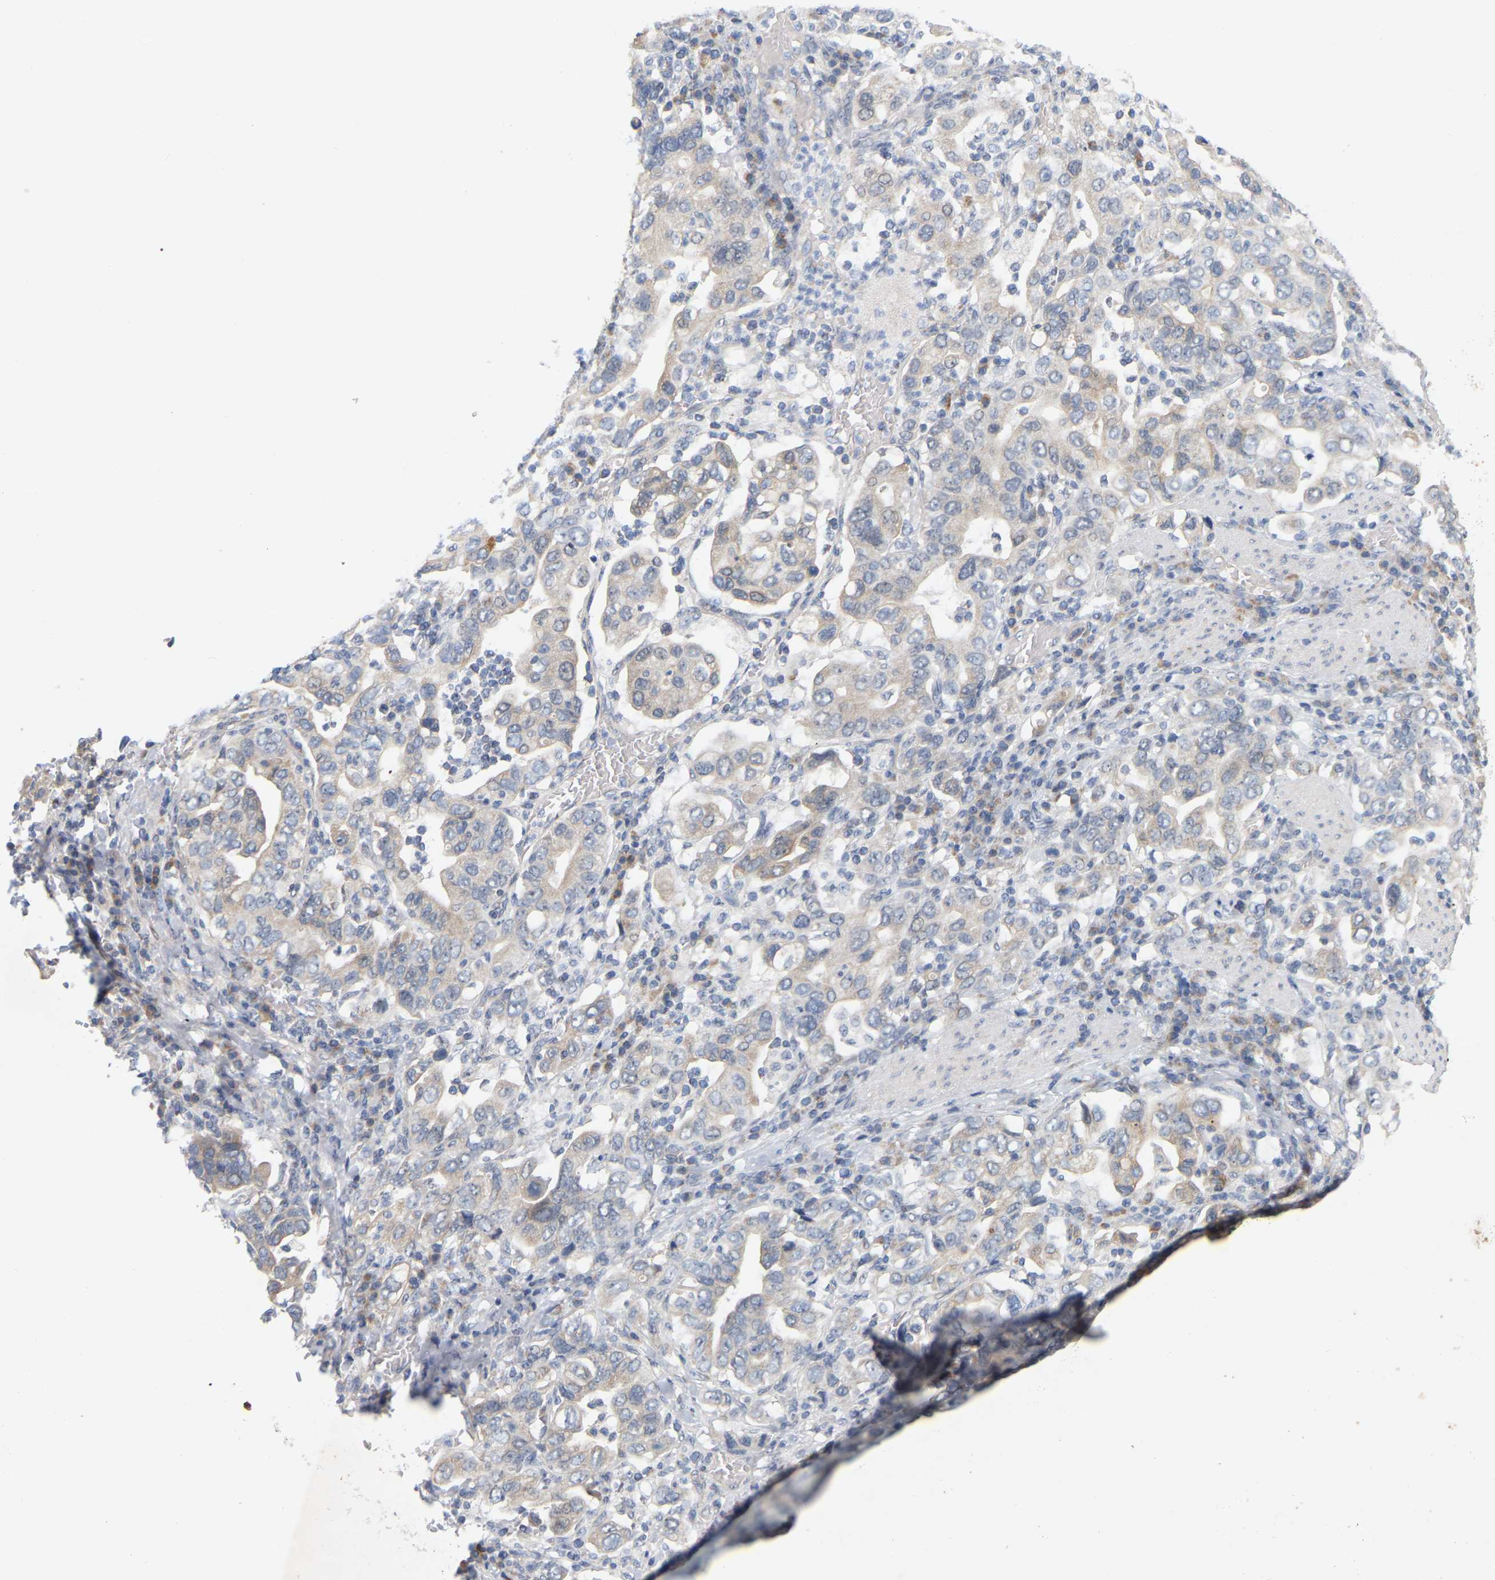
{"staining": {"intensity": "weak", "quantity": ">75%", "location": "cytoplasmic/membranous"}, "tissue": "stomach cancer", "cell_type": "Tumor cells", "image_type": "cancer", "snomed": [{"axis": "morphology", "description": "Adenocarcinoma, NOS"}, {"axis": "topography", "description": "Stomach, upper"}], "caption": "IHC photomicrograph of human stomach adenocarcinoma stained for a protein (brown), which displays low levels of weak cytoplasmic/membranous staining in about >75% of tumor cells.", "gene": "MINDY4", "patient": {"sex": "male", "age": 62}}